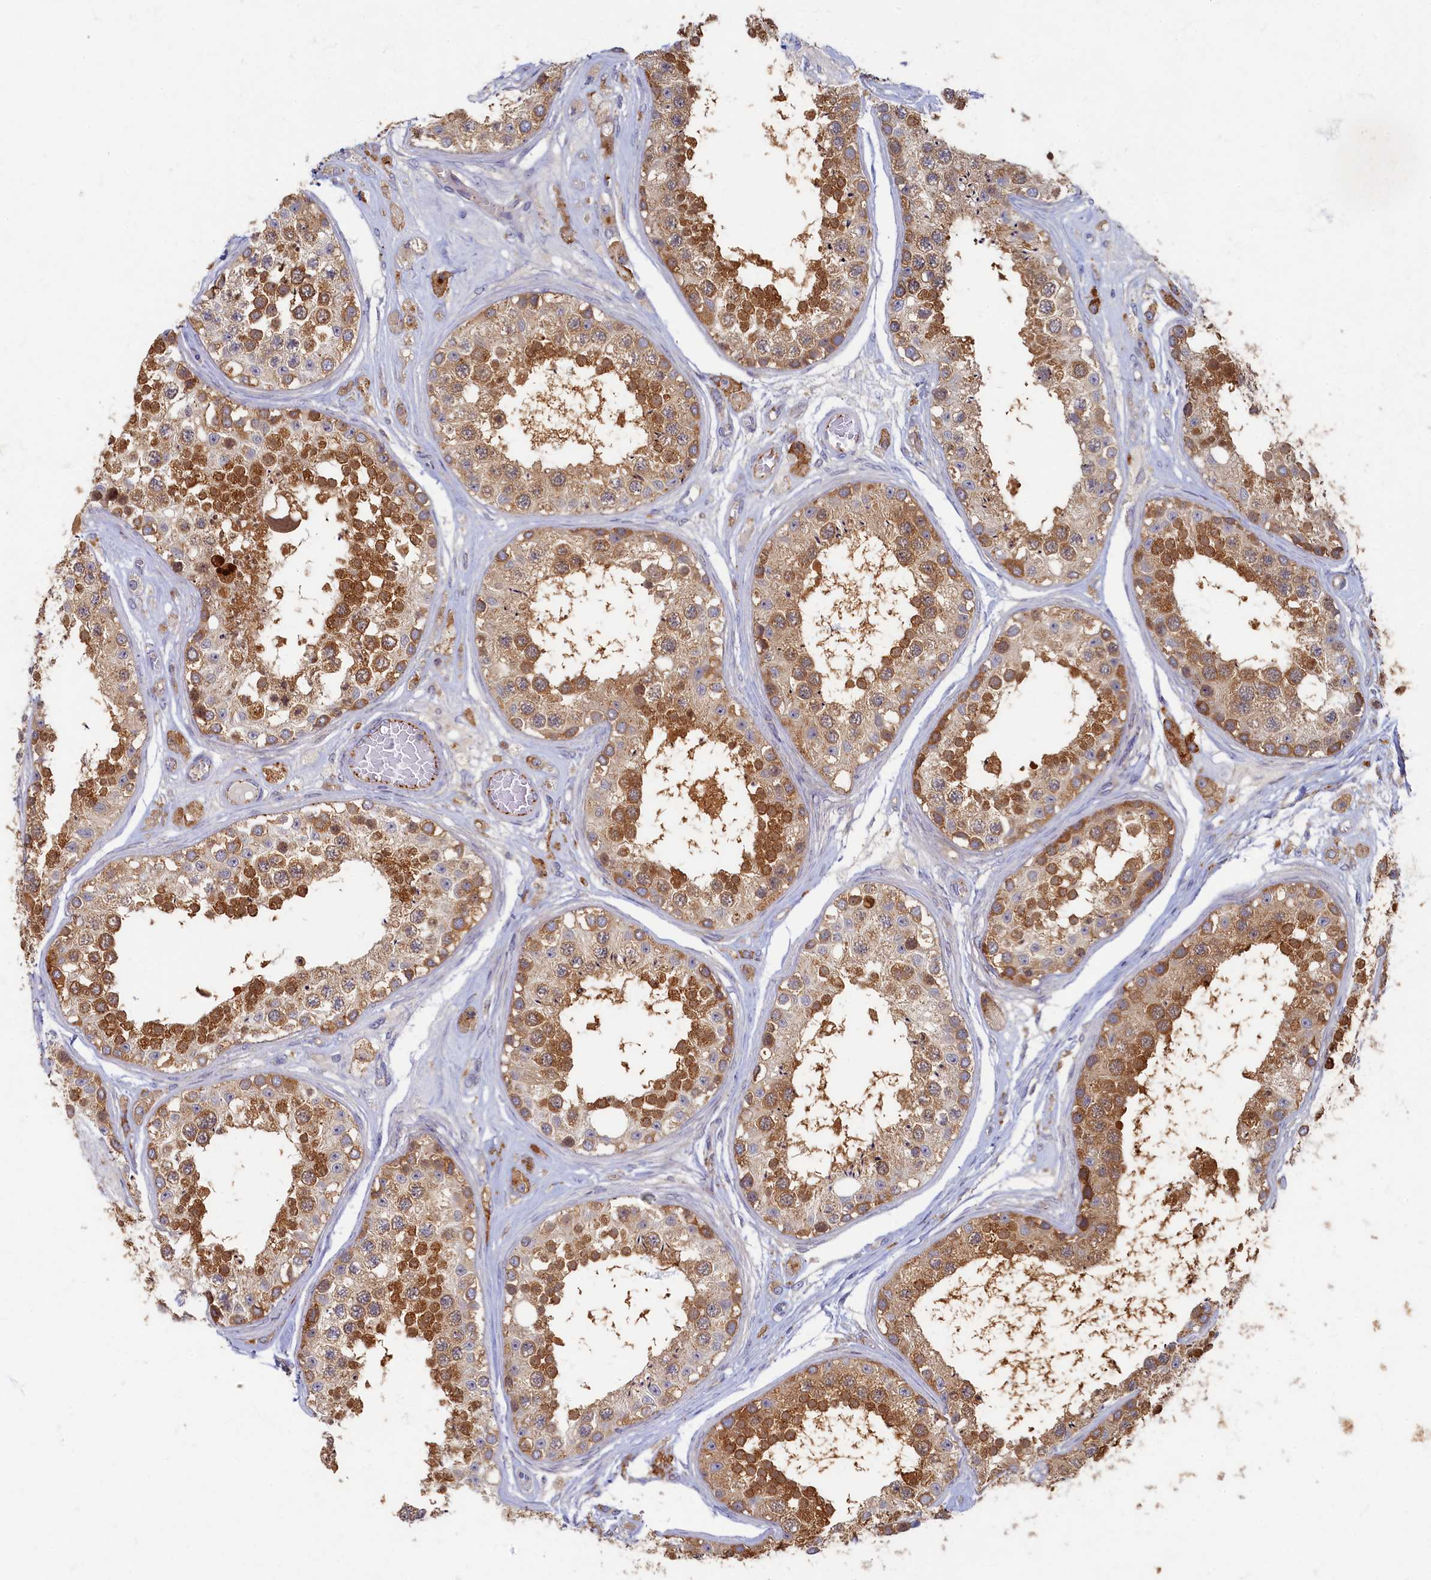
{"staining": {"intensity": "moderate", "quantity": ">75%", "location": "cytoplasmic/membranous,nuclear"}, "tissue": "testis", "cell_type": "Cells in seminiferous ducts", "image_type": "normal", "snomed": [{"axis": "morphology", "description": "Normal tissue, NOS"}, {"axis": "topography", "description": "Testis"}], "caption": "Approximately >75% of cells in seminiferous ducts in unremarkable human testis demonstrate moderate cytoplasmic/membranous,nuclear protein staining as visualized by brown immunohistochemical staining.", "gene": "PSMG2", "patient": {"sex": "male", "age": 25}}